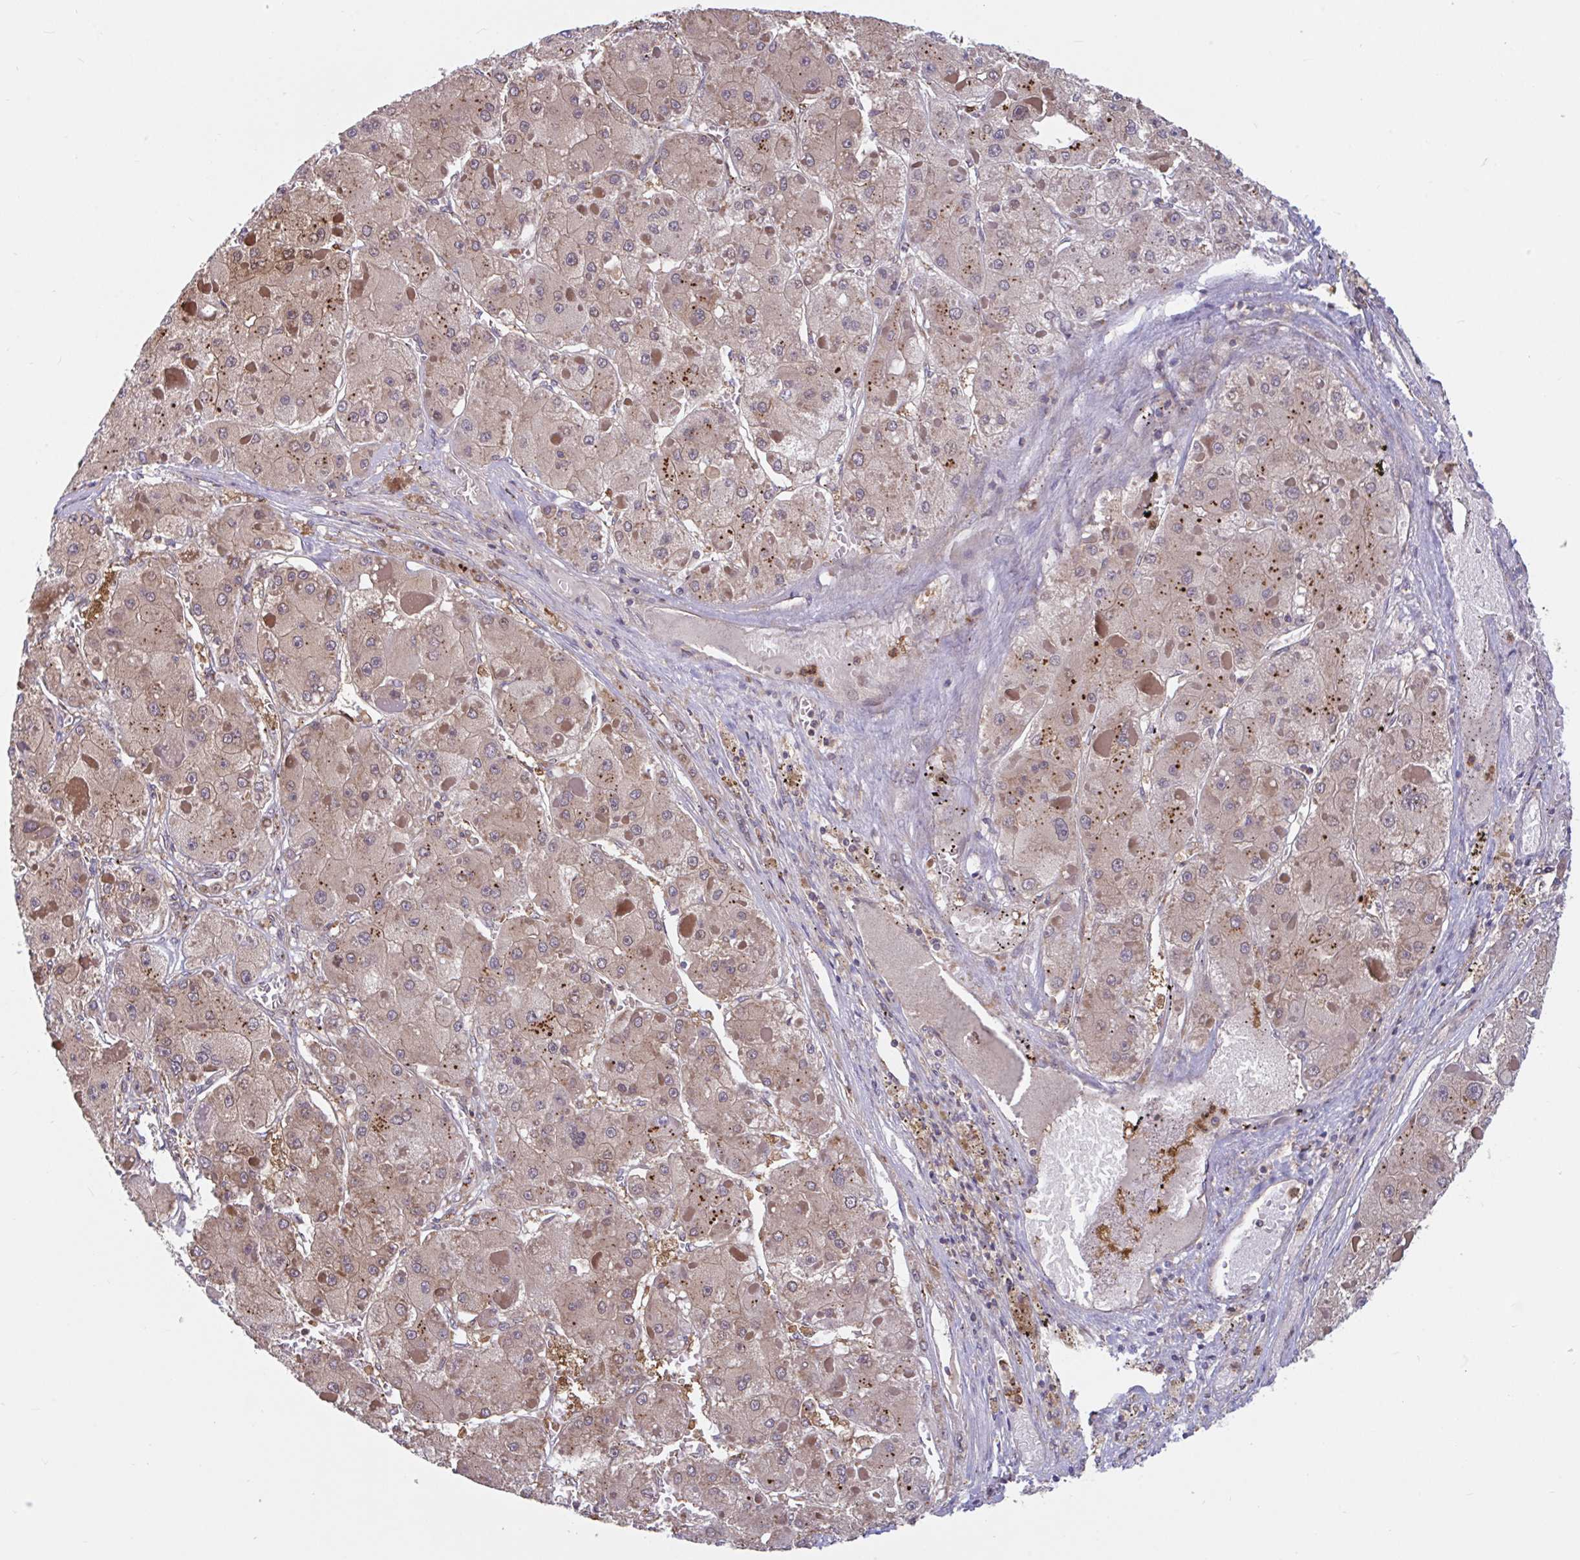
{"staining": {"intensity": "moderate", "quantity": ">75%", "location": "cytoplasmic/membranous"}, "tissue": "liver cancer", "cell_type": "Tumor cells", "image_type": "cancer", "snomed": [{"axis": "morphology", "description": "Carcinoma, Hepatocellular, NOS"}, {"axis": "topography", "description": "Liver"}], "caption": "This micrograph reveals IHC staining of liver cancer, with medium moderate cytoplasmic/membranous positivity in approximately >75% of tumor cells.", "gene": "LMNTD2", "patient": {"sex": "female", "age": 73}}